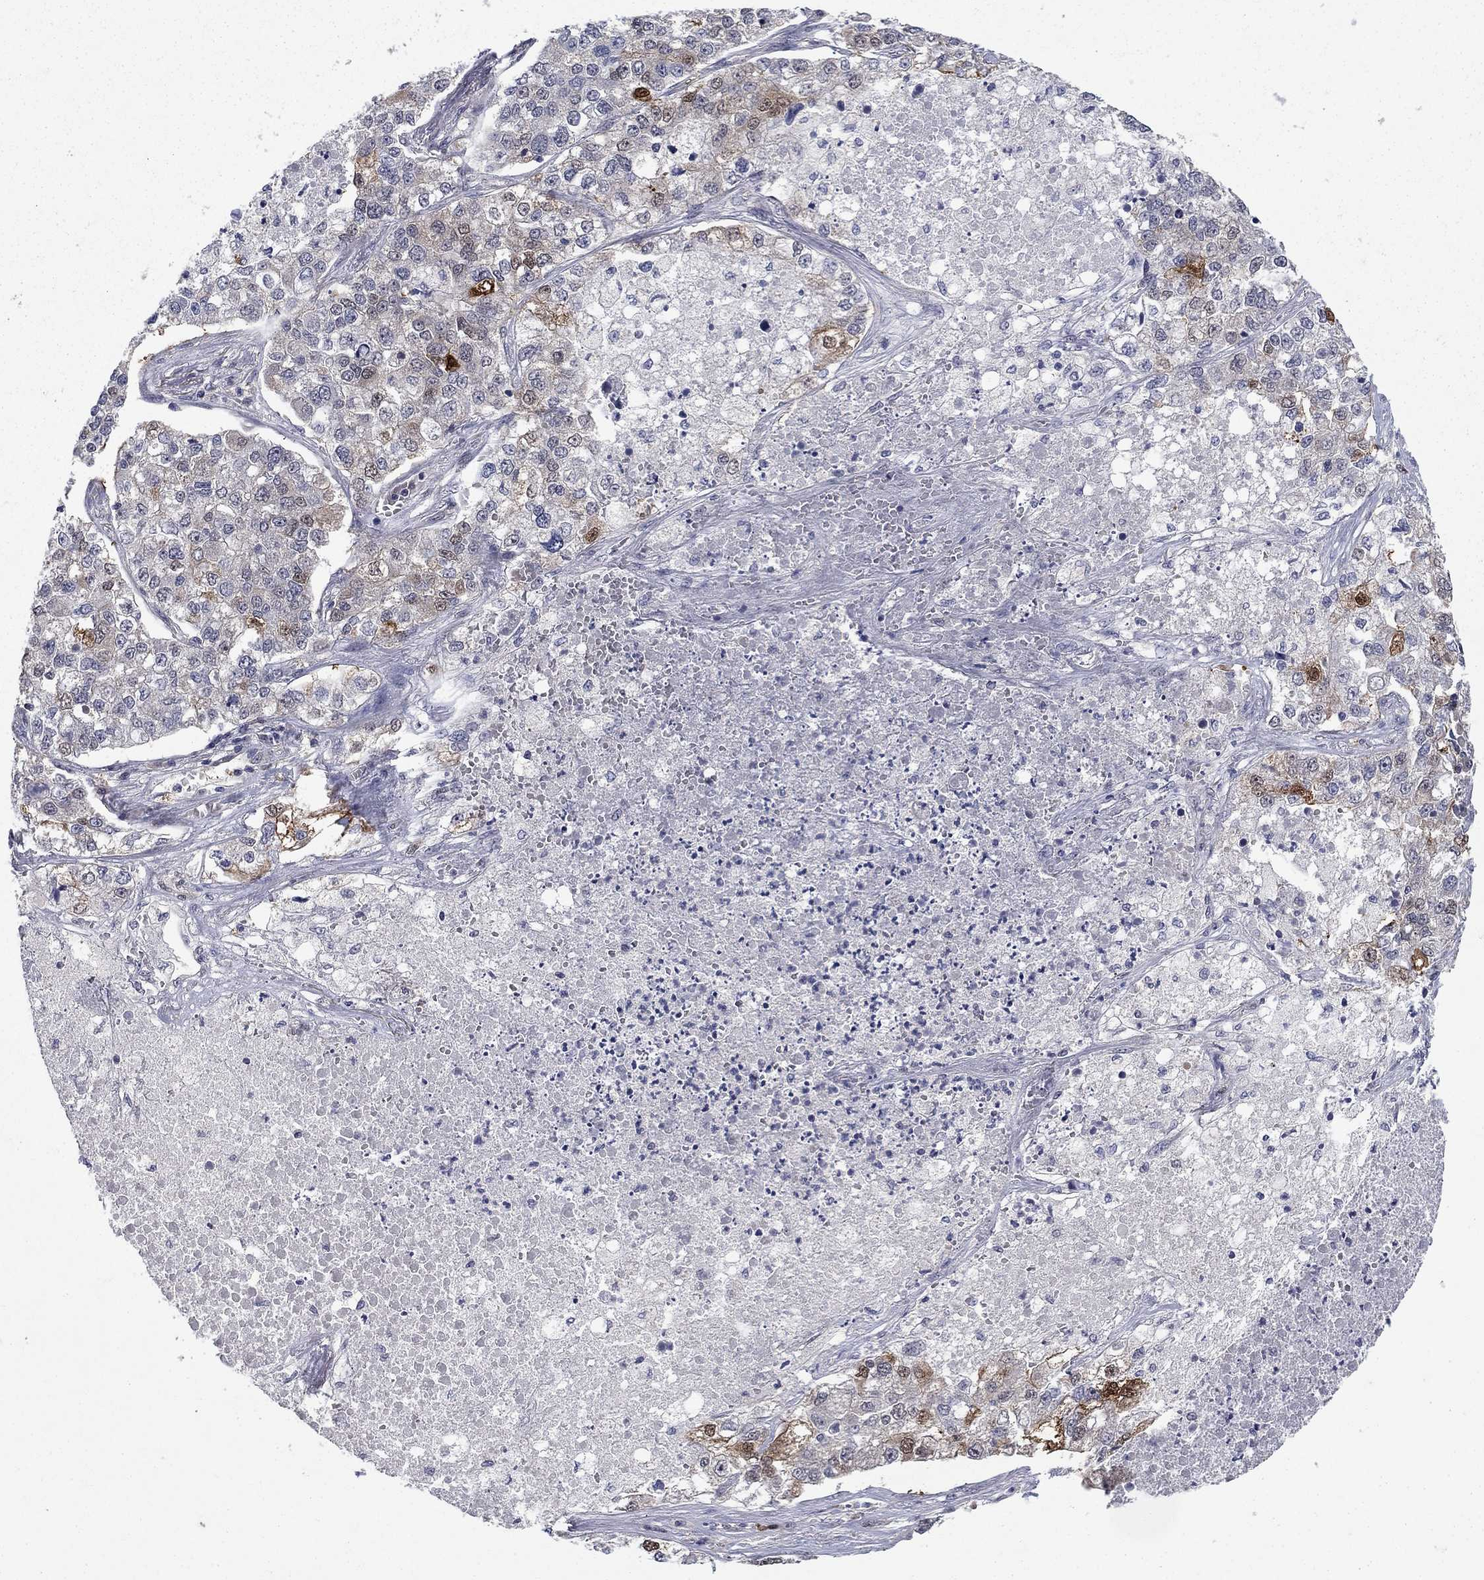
{"staining": {"intensity": "moderate", "quantity": "<25%", "location": "cytoplasmic/membranous"}, "tissue": "lung cancer", "cell_type": "Tumor cells", "image_type": "cancer", "snomed": [{"axis": "morphology", "description": "Adenocarcinoma, NOS"}, {"axis": "topography", "description": "Lung"}], "caption": "A histopathology image showing moderate cytoplasmic/membranous staining in approximately <25% of tumor cells in adenocarcinoma (lung), as visualized by brown immunohistochemical staining.", "gene": "CBR1", "patient": {"sex": "male", "age": 49}}